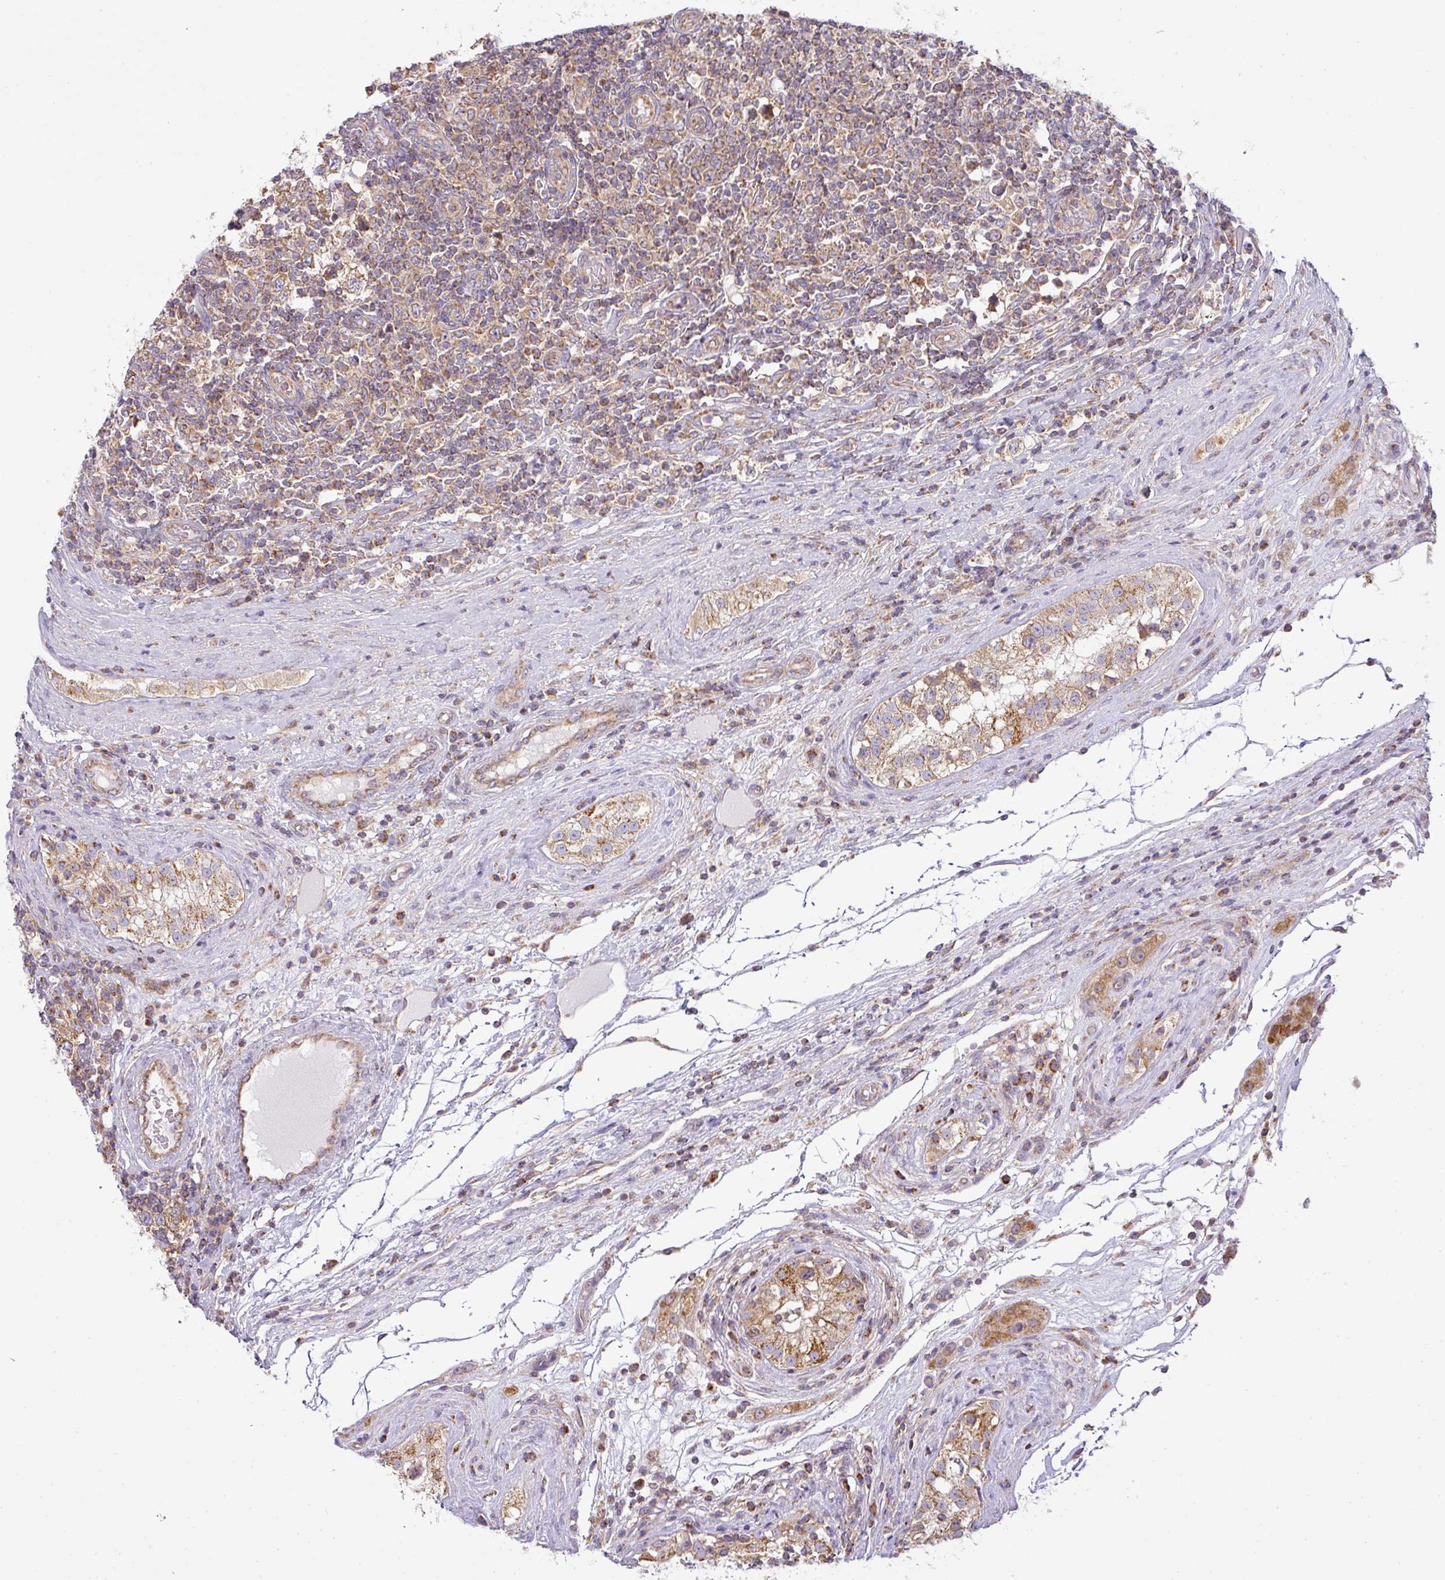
{"staining": {"intensity": "moderate", "quantity": ">75%", "location": "cytoplasmic/membranous"}, "tissue": "testis cancer", "cell_type": "Tumor cells", "image_type": "cancer", "snomed": [{"axis": "morphology", "description": "Seminoma, NOS"}, {"axis": "topography", "description": "Testis"}], "caption": "Testis cancer stained for a protein (brown) reveals moderate cytoplasmic/membranous positive staining in approximately >75% of tumor cells.", "gene": "ZNF211", "patient": {"sex": "male", "age": 34}}